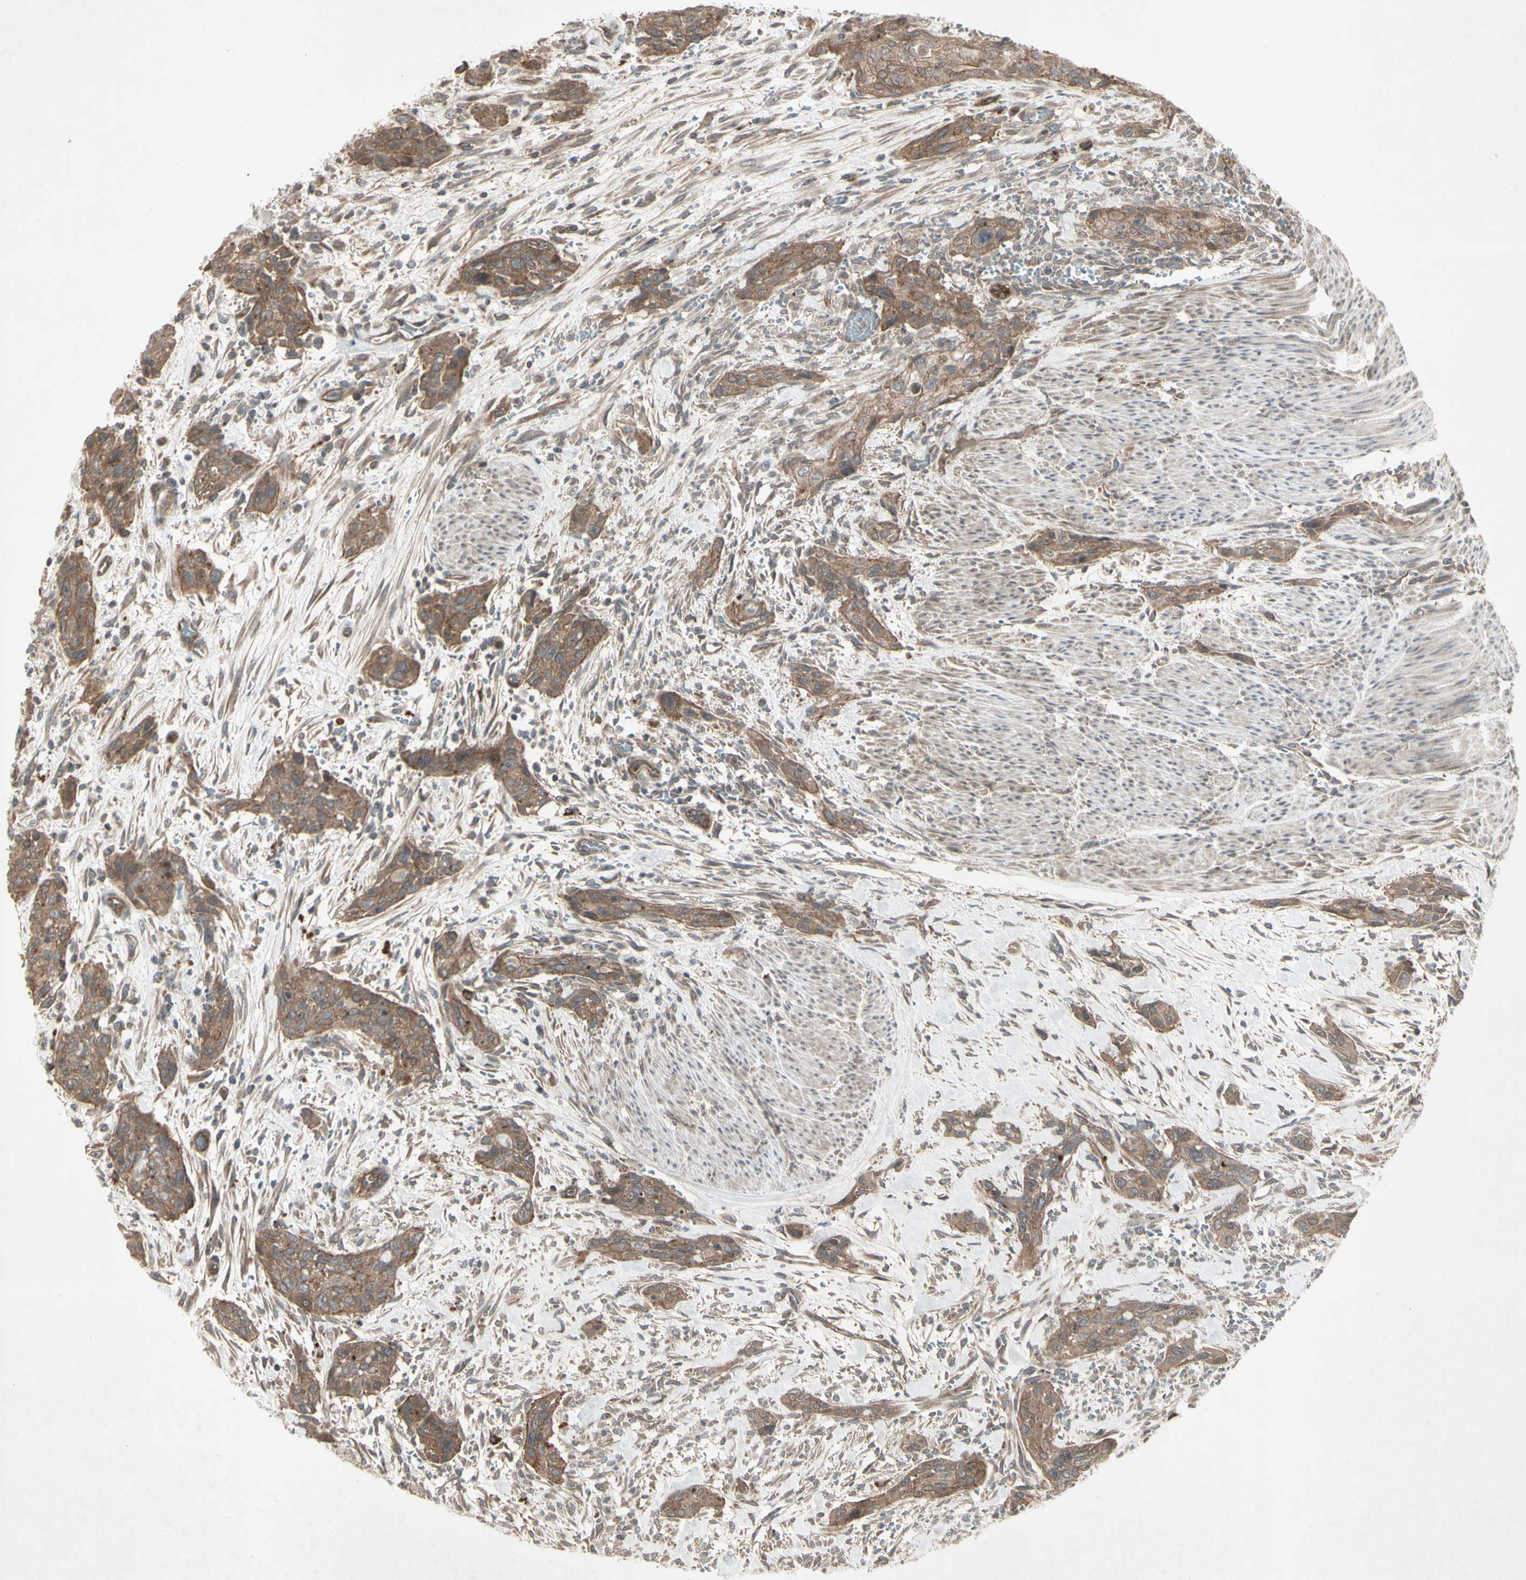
{"staining": {"intensity": "moderate", "quantity": ">75%", "location": "cytoplasmic/membranous"}, "tissue": "urothelial cancer", "cell_type": "Tumor cells", "image_type": "cancer", "snomed": [{"axis": "morphology", "description": "Urothelial carcinoma, High grade"}, {"axis": "topography", "description": "Urinary bladder"}], "caption": "Urothelial cancer tissue displays moderate cytoplasmic/membranous expression in approximately >75% of tumor cells, visualized by immunohistochemistry. The staining was performed using DAB (3,3'-diaminobenzidine), with brown indicating positive protein expression. Nuclei are stained blue with hematoxylin.", "gene": "JAG1", "patient": {"sex": "male", "age": 35}}